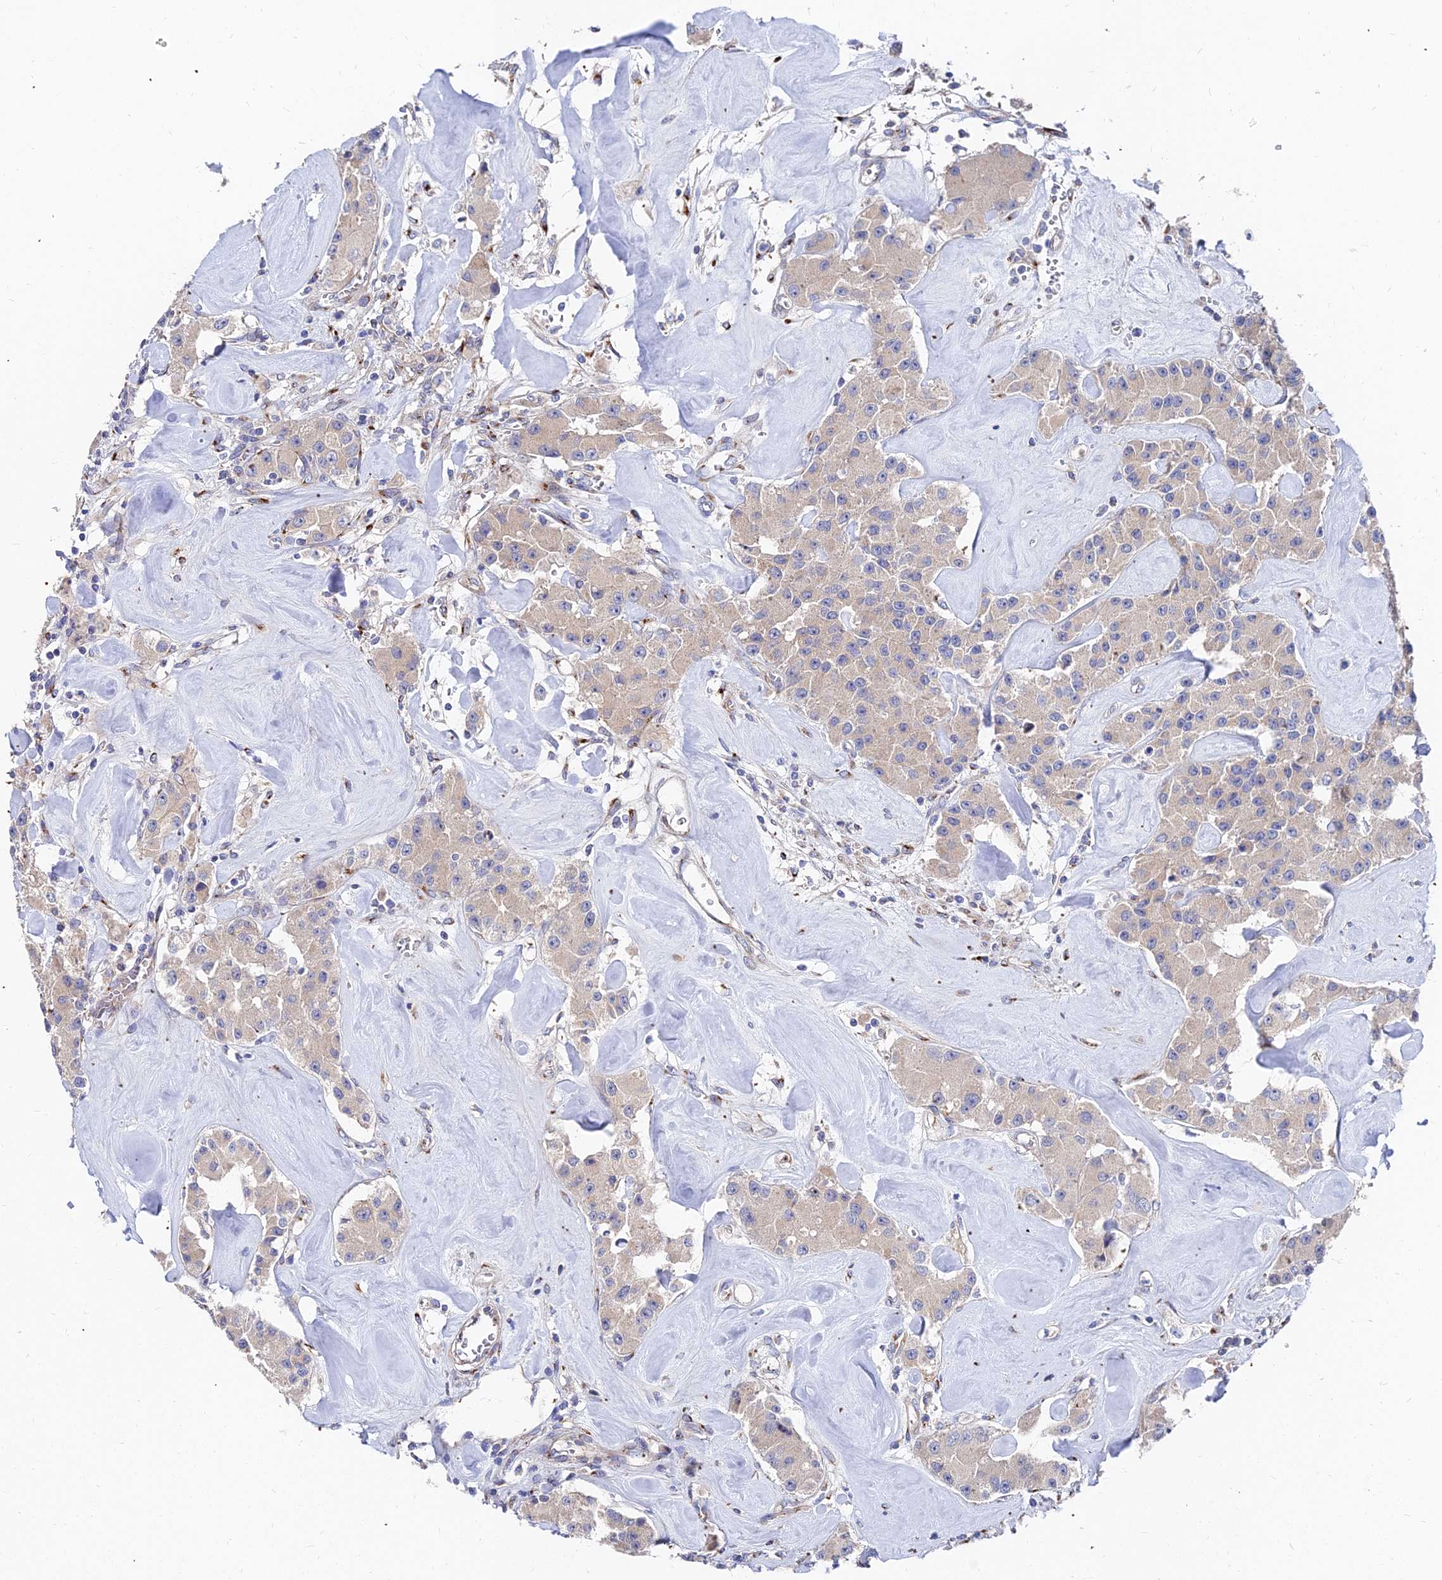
{"staining": {"intensity": "negative", "quantity": "none", "location": "none"}, "tissue": "carcinoid", "cell_type": "Tumor cells", "image_type": "cancer", "snomed": [{"axis": "morphology", "description": "Carcinoid, malignant, NOS"}, {"axis": "topography", "description": "Pancreas"}], "caption": "This is a image of immunohistochemistry staining of malignant carcinoid, which shows no staining in tumor cells.", "gene": "BORCS8", "patient": {"sex": "male", "age": 41}}